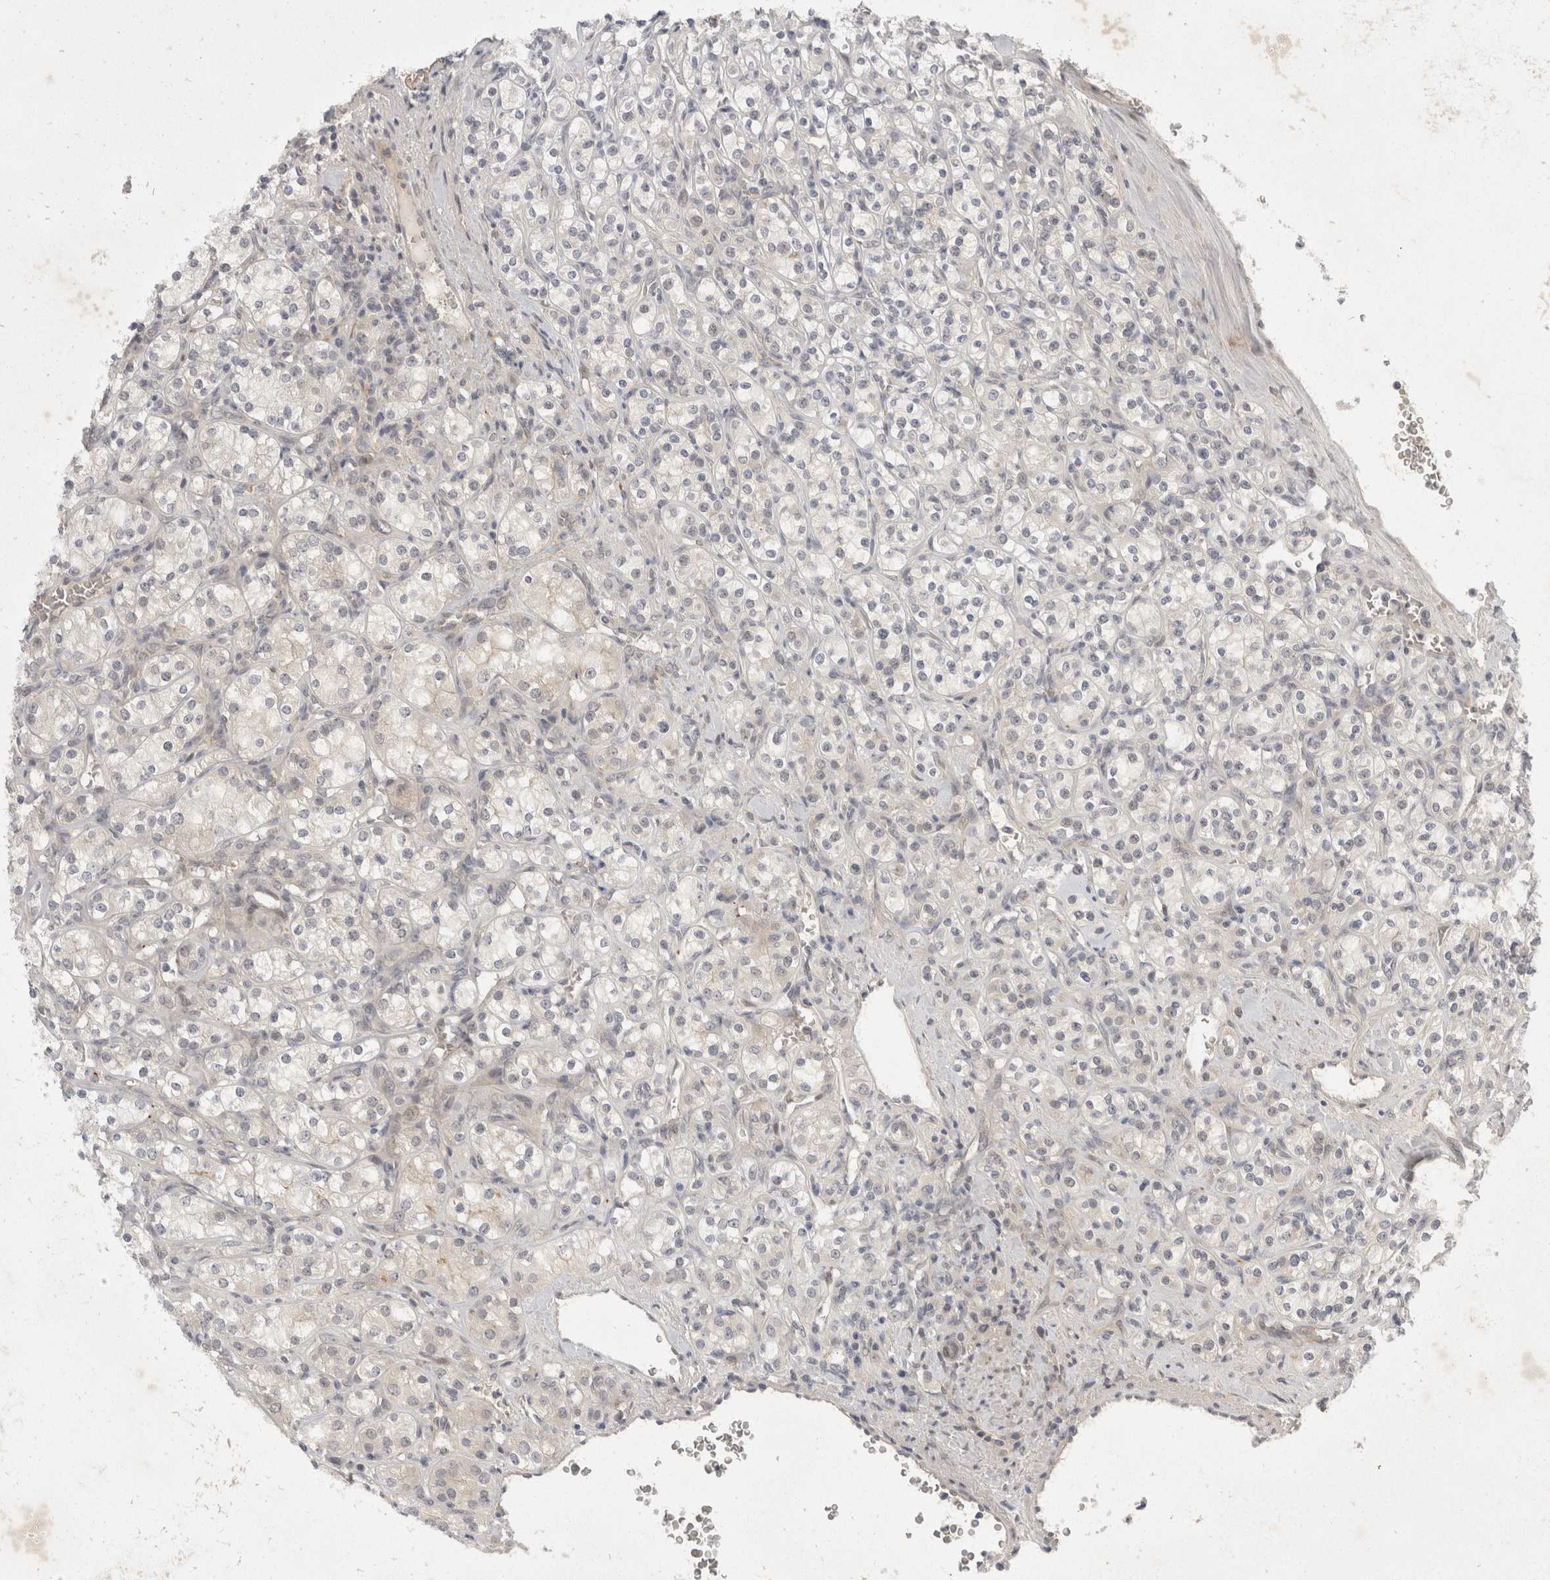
{"staining": {"intensity": "negative", "quantity": "none", "location": "none"}, "tissue": "renal cancer", "cell_type": "Tumor cells", "image_type": "cancer", "snomed": [{"axis": "morphology", "description": "Adenocarcinoma, NOS"}, {"axis": "topography", "description": "Kidney"}], "caption": "A photomicrograph of adenocarcinoma (renal) stained for a protein exhibits no brown staining in tumor cells. (DAB (3,3'-diaminobenzidine) IHC, high magnification).", "gene": "TOM1L2", "patient": {"sex": "male", "age": 77}}